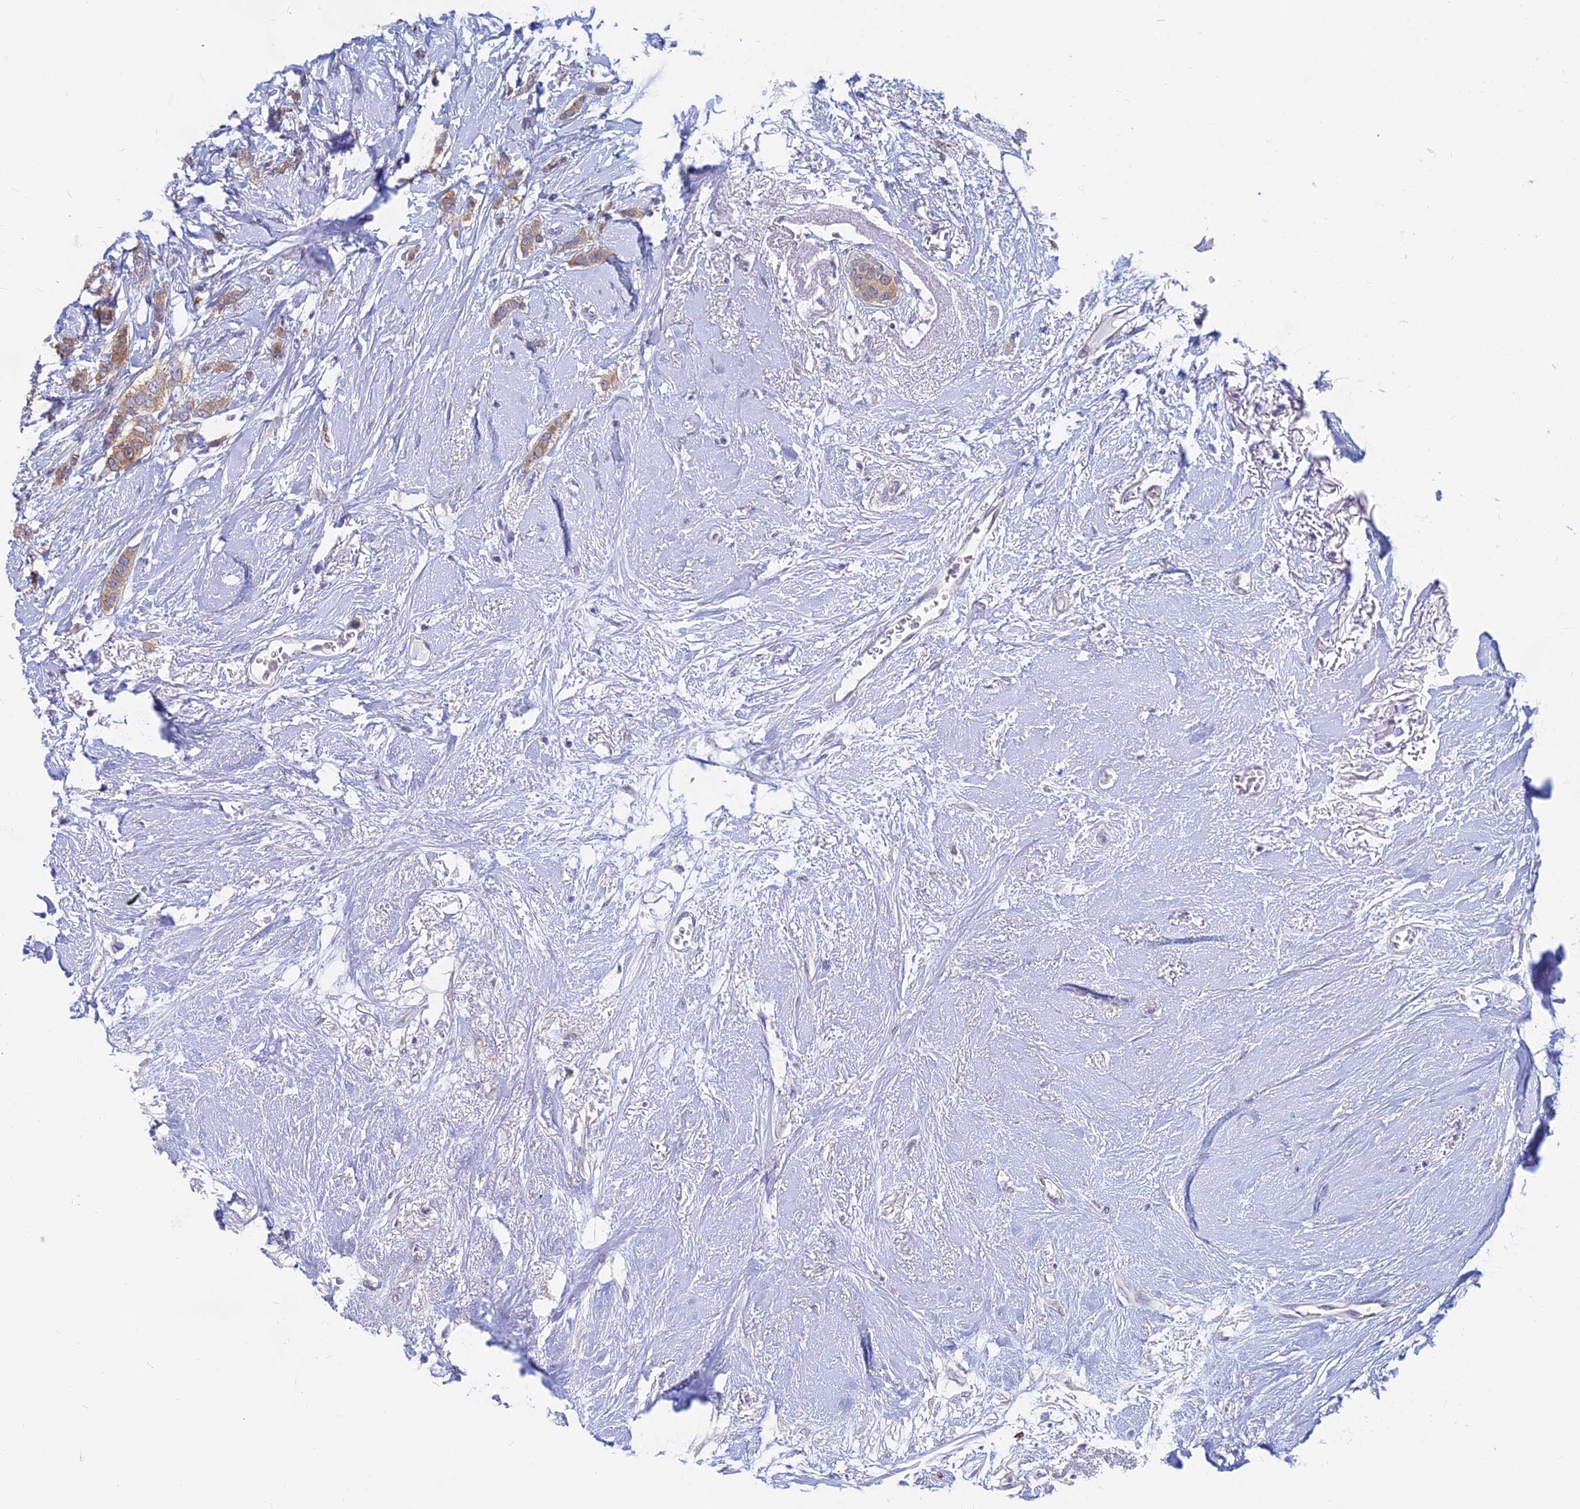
{"staining": {"intensity": "moderate", "quantity": ">75%", "location": "cytoplasmic/membranous"}, "tissue": "breast cancer", "cell_type": "Tumor cells", "image_type": "cancer", "snomed": [{"axis": "morphology", "description": "Duct carcinoma"}, {"axis": "topography", "description": "Breast"}], "caption": "There is medium levels of moderate cytoplasmic/membranous expression in tumor cells of breast cancer, as demonstrated by immunohistochemical staining (brown color).", "gene": "B3GALT4", "patient": {"sex": "female", "age": 72}}